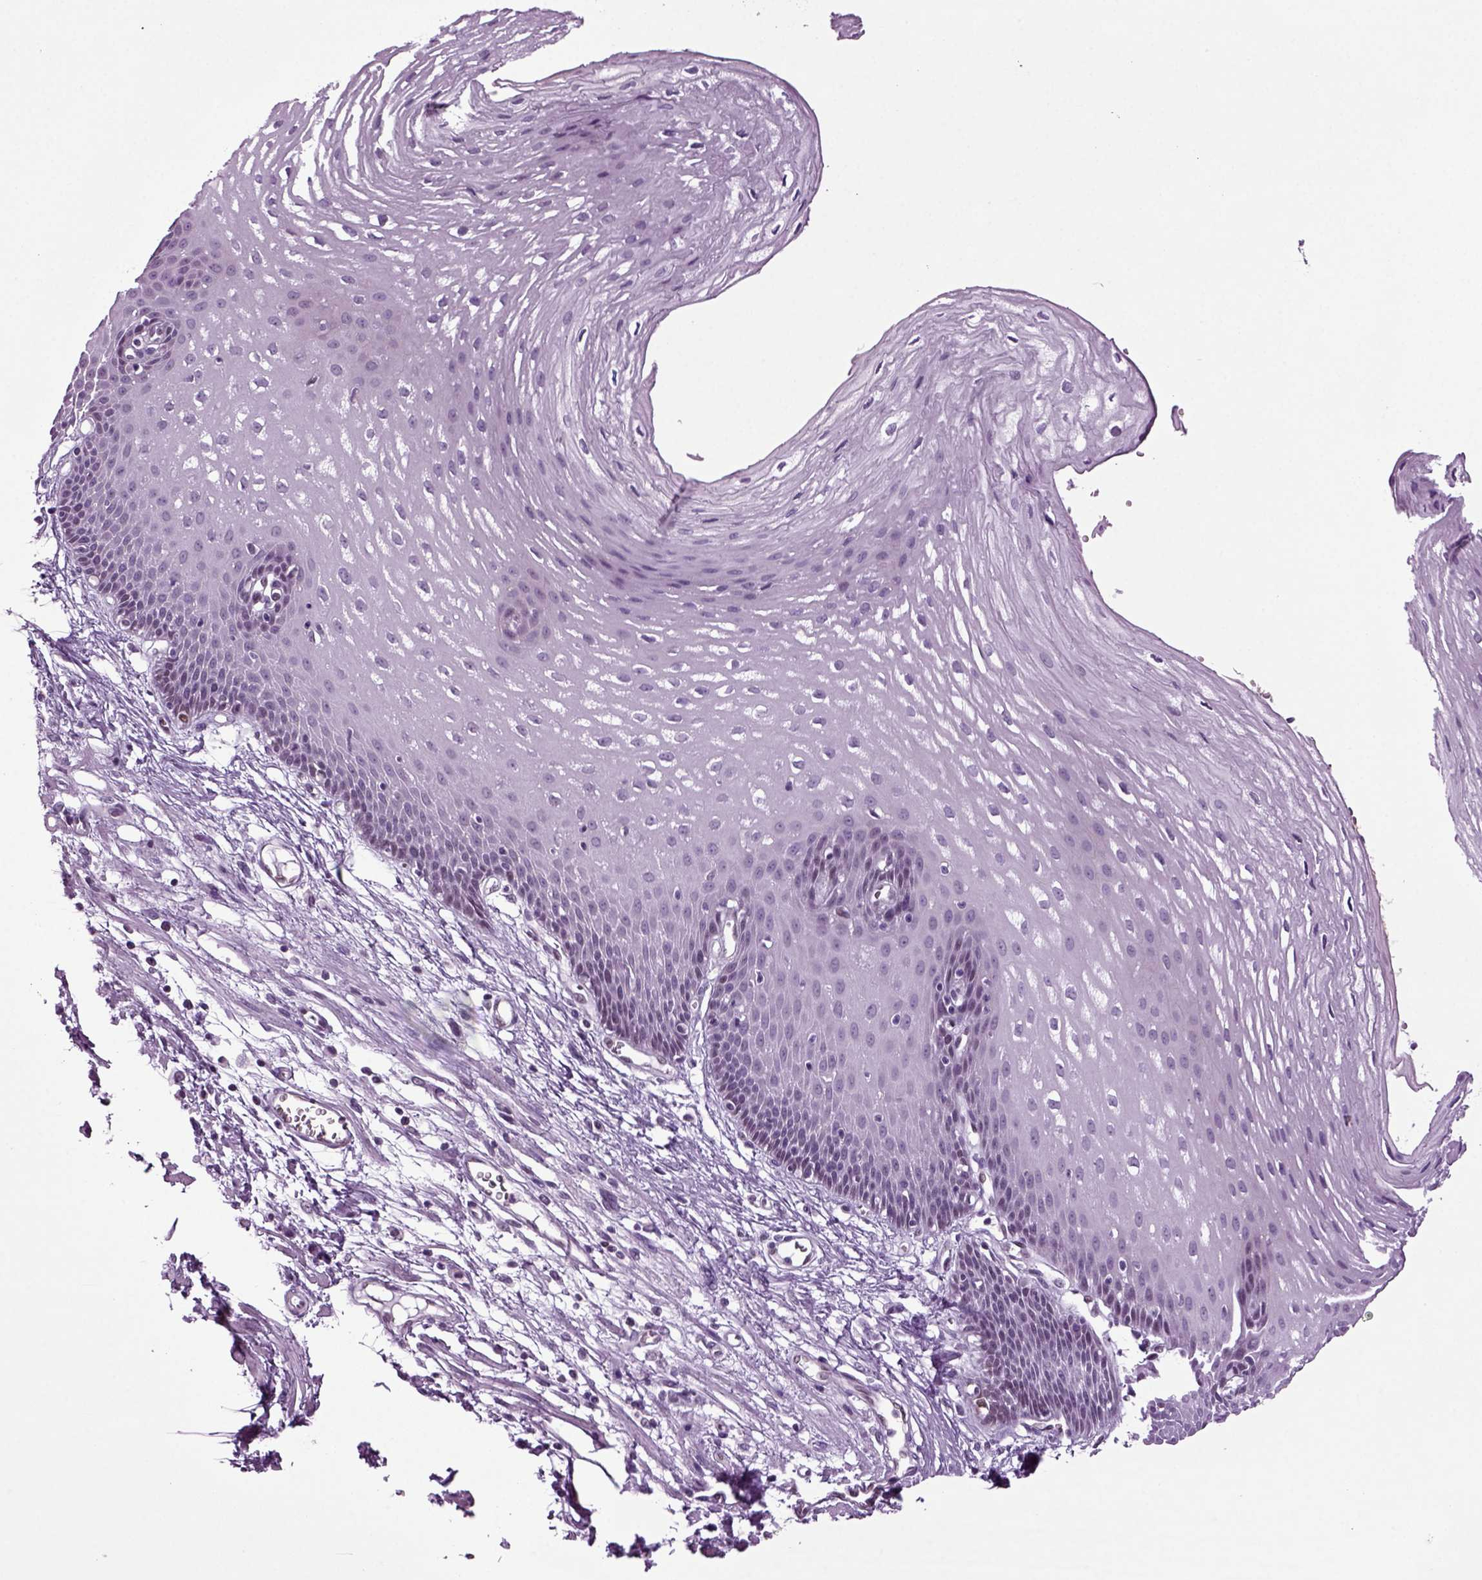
{"staining": {"intensity": "negative", "quantity": "none", "location": "none"}, "tissue": "esophagus", "cell_type": "Squamous epithelial cells", "image_type": "normal", "snomed": [{"axis": "morphology", "description": "Normal tissue, NOS"}, {"axis": "topography", "description": "Esophagus"}], "caption": "Immunohistochemistry micrograph of benign esophagus stained for a protein (brown), which reveals no staining in squamous epithelial cells. Nuclei are stained in blue.", "gene": "RFX3", "patient": {"sex": "male", "age": 72}}